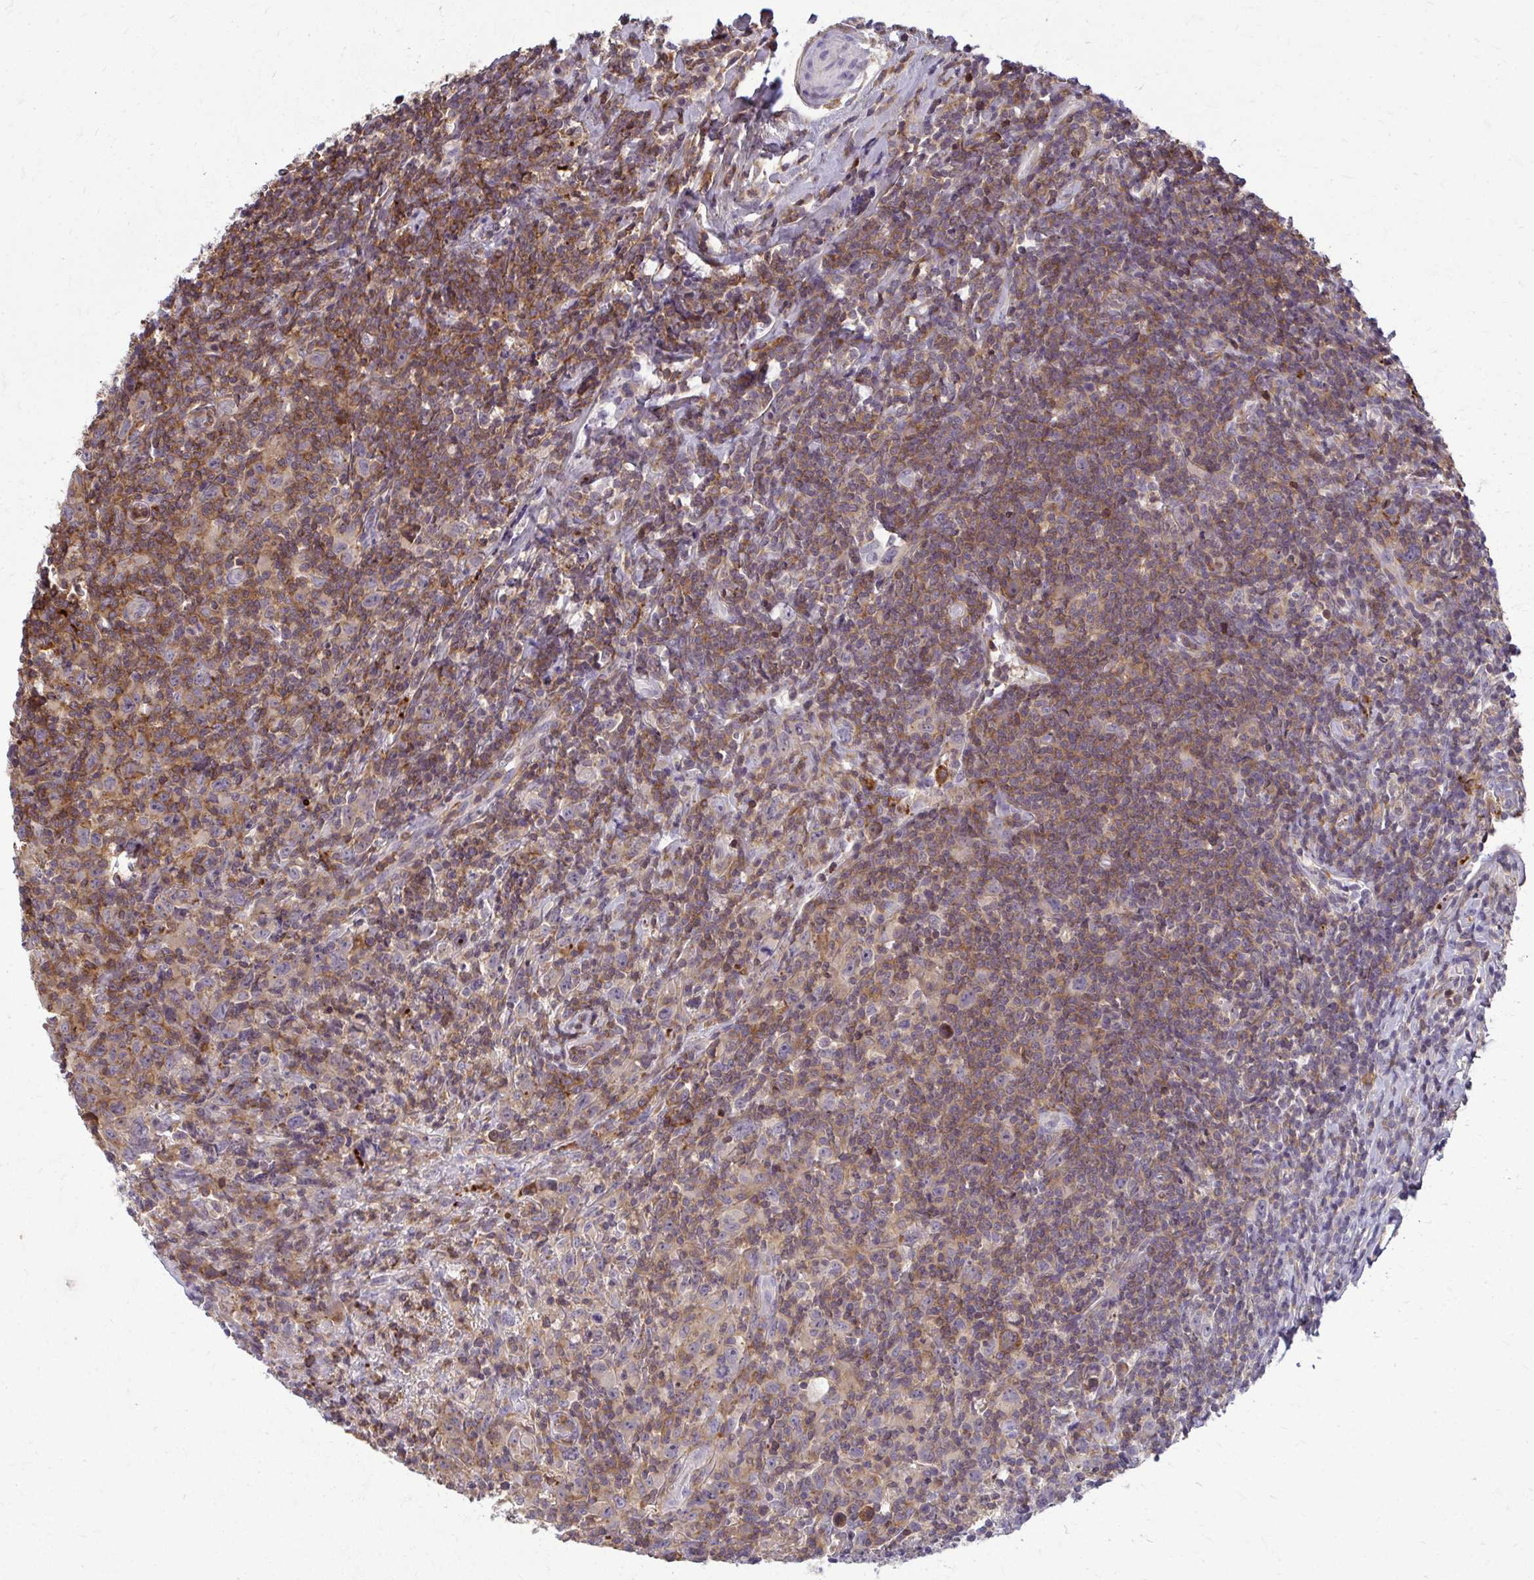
{"staining": {"intensity": "moderate", "quantity": "<25%", "location": "cytoplasmic/membranous"}, "tissue": "lymphoma", "cell_type": "Tumor cells", "image_type": "cancer", "snomed": [{"axis": "morphology", "description": "Hodgkin's disease, NOS"}, {"axis": "topography", "description": "Lymph node"}], "caption": "Protein staining of Hodgkin's disease tissue displays moderate cytoplasmic/membranous staining in approximately <25% of tumor cells. (DAB IHC with brightfield microscopy, high magnification).", "gene": "AP5M1", "patient": {"sex": "female", "age": 18}}